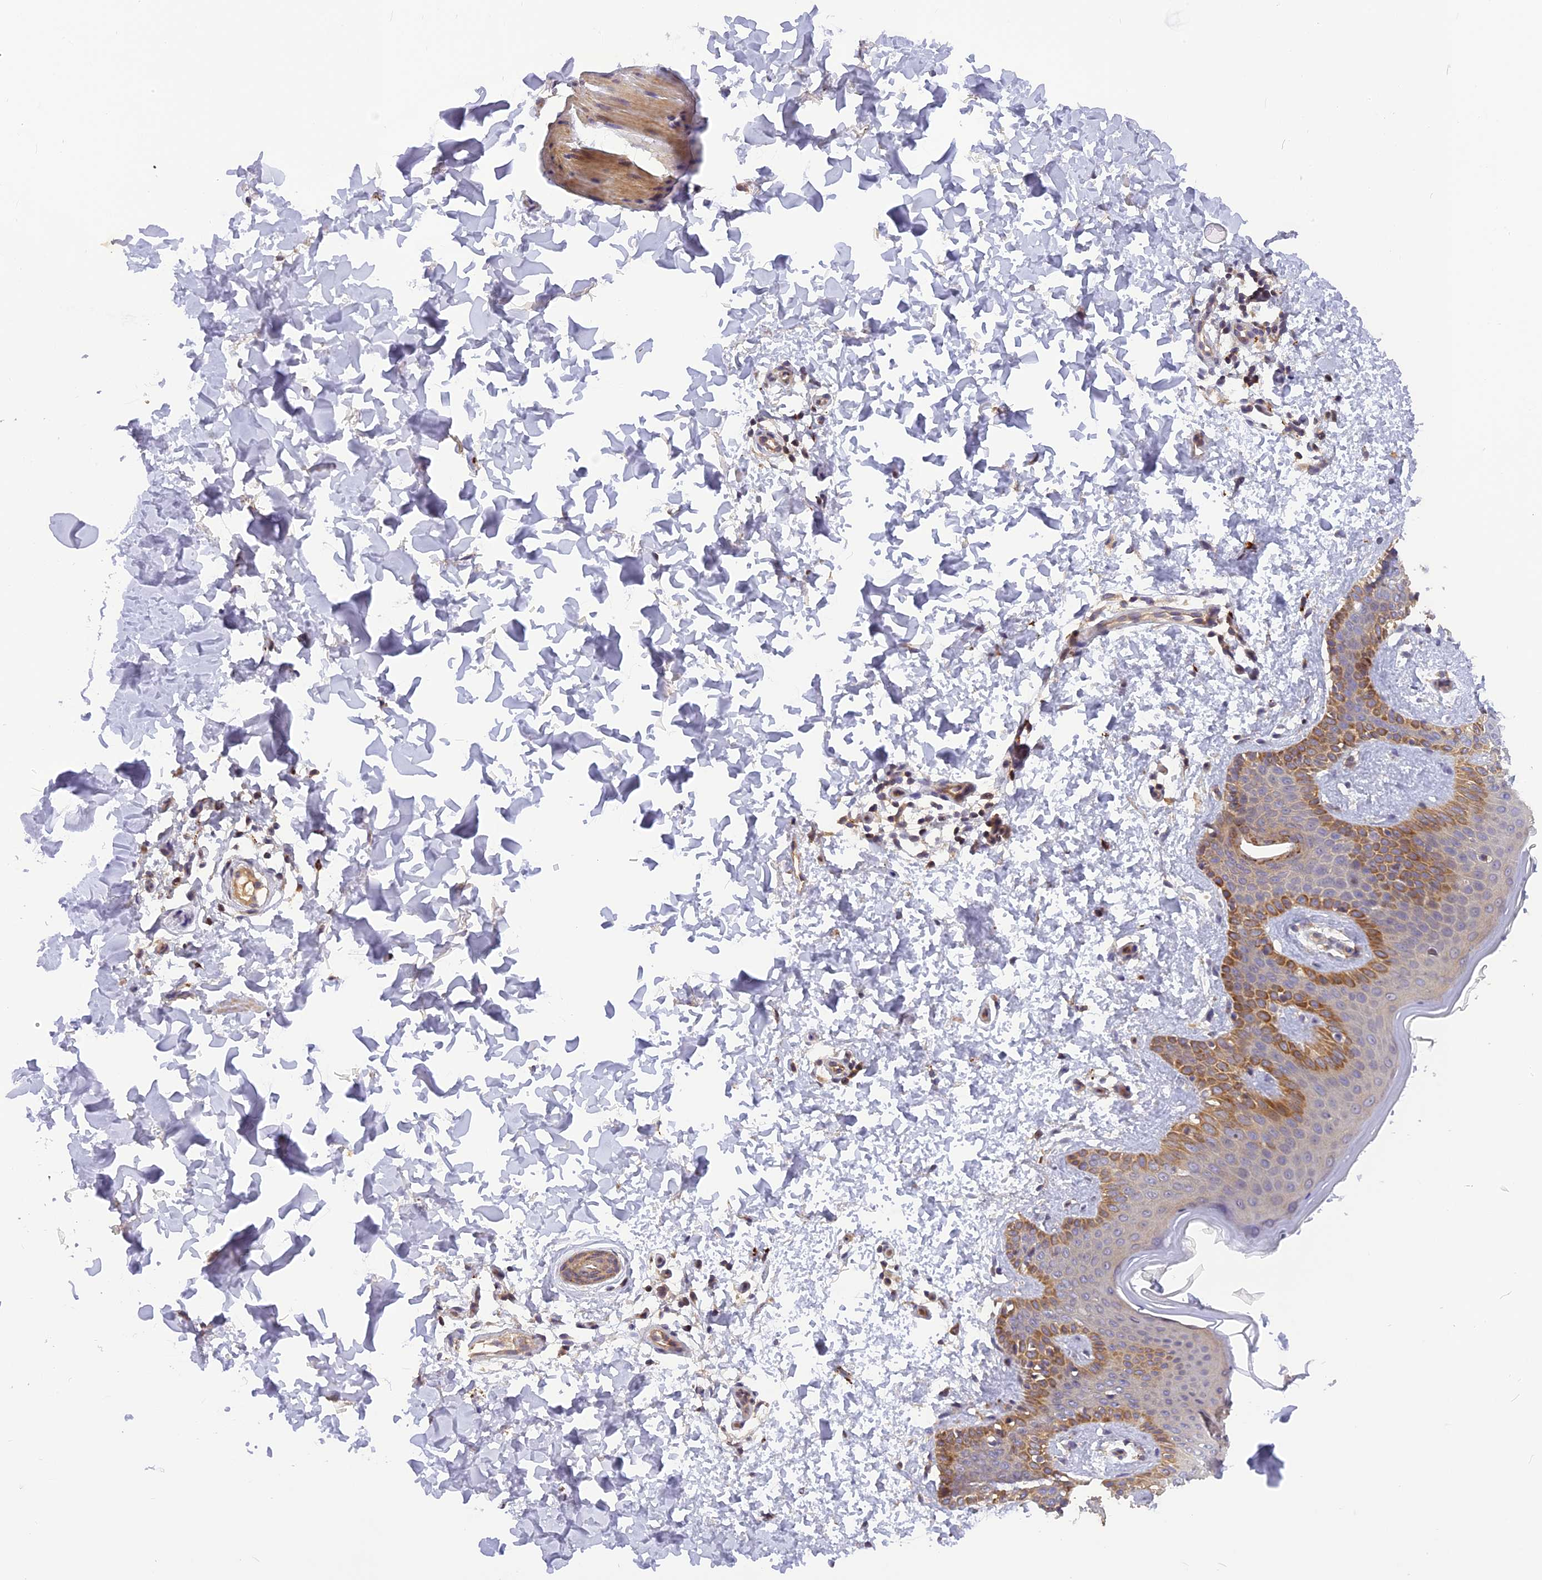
{"staining": {"intensity": "negative", "quantity": "none", "location": "none"}, "tissue": "skin", "cell_type": "Fibroblasts", "image_type": "normal", "snomed": [{"axis": "morphology", "description": "Normal tissue, NOS"}, {"axis": "topography", "description": "Skin"}], "caption": "An IHC image of benign skin is shown. There is no staining in fibroblasts of skin. The staining is performed using DAB brown chromogen with nuclei counter-stained in using hematoxylin.", "gene": "FNIP2", "patient": {"sex": "male", "age": 36}}